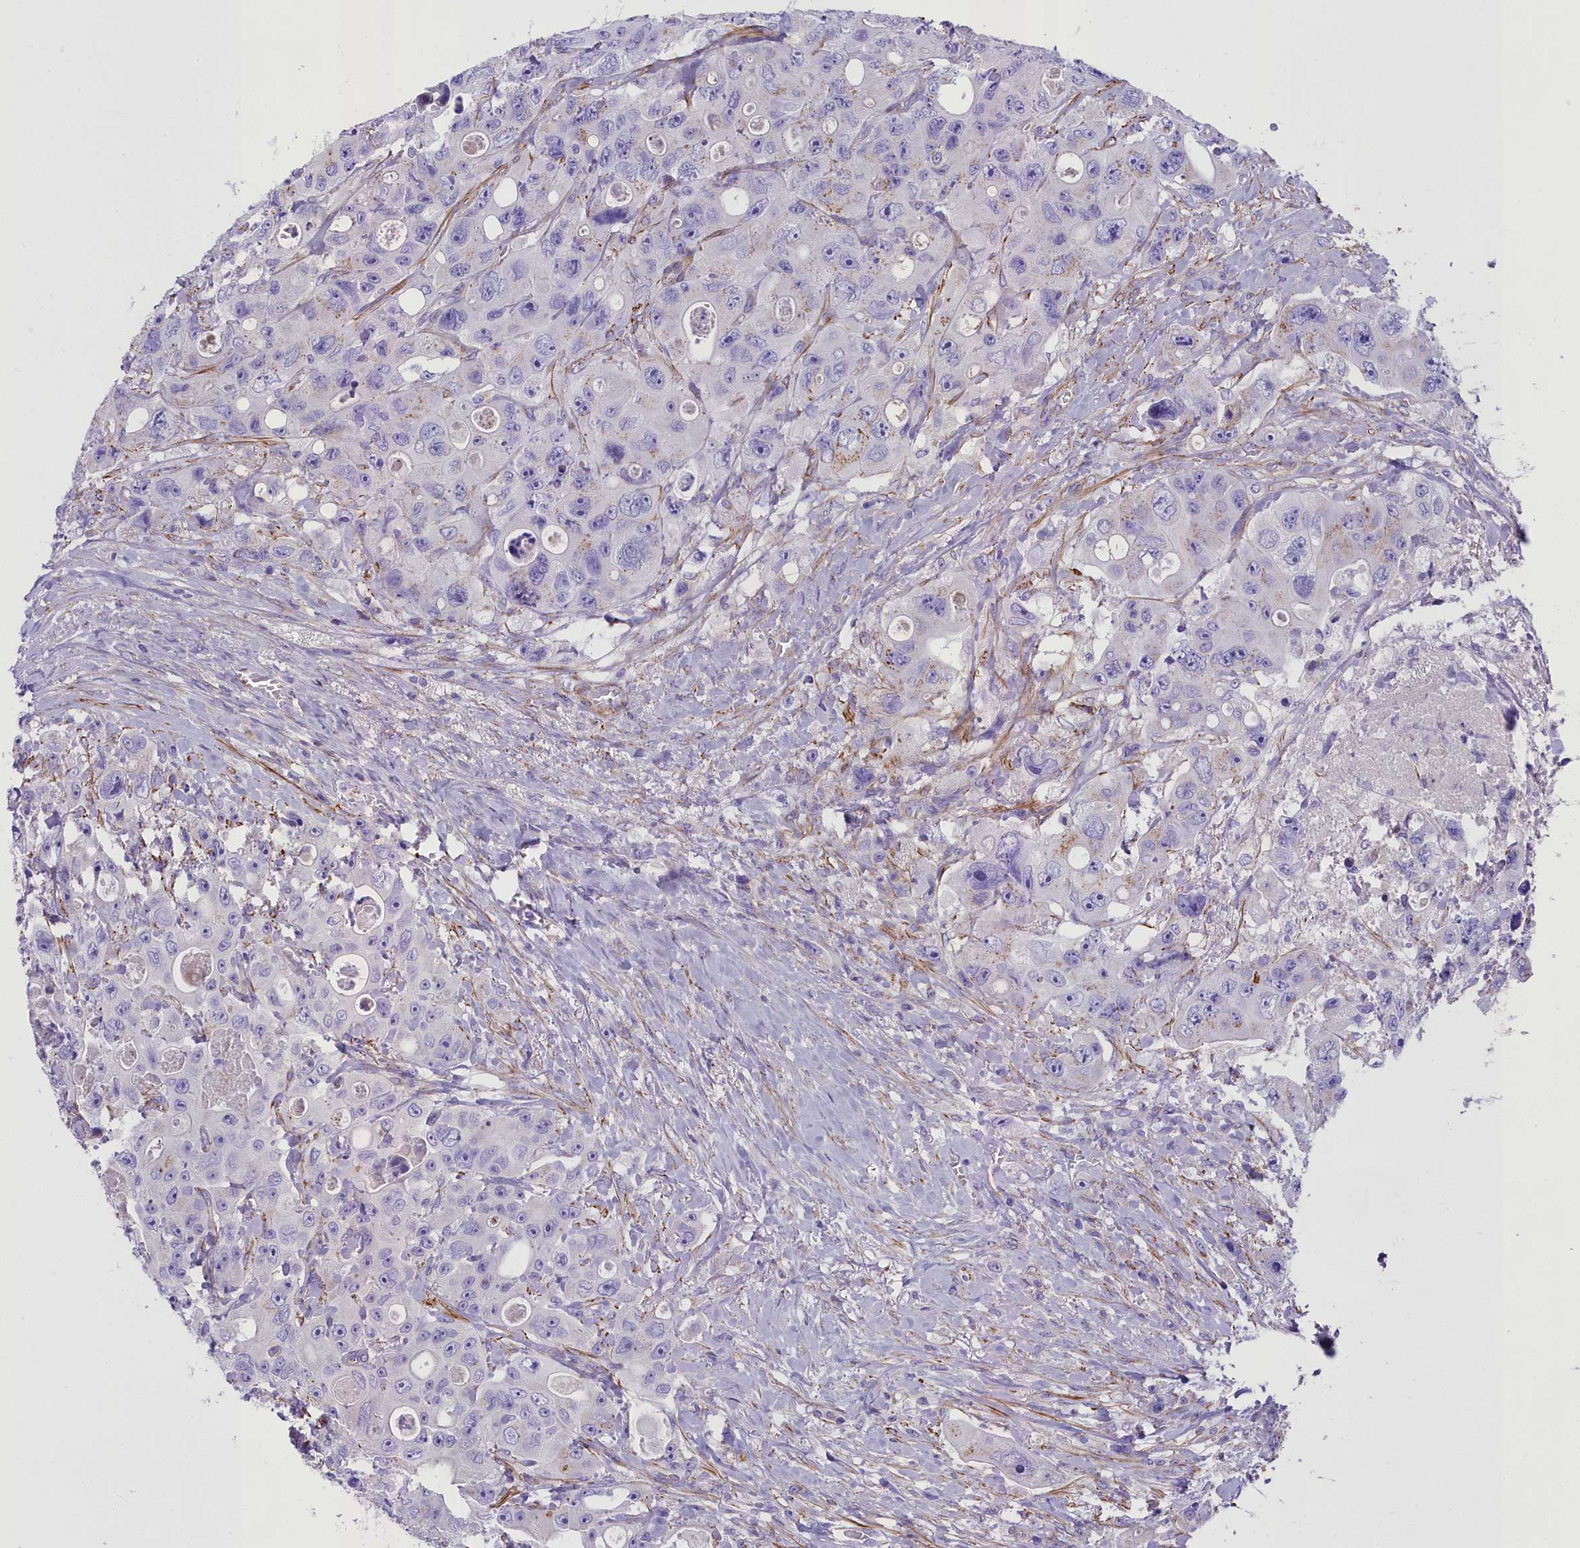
{"staining": {"intensity": "negative", "quantity": "none", "location": "none"}, "tissue": "colorectal cancer", "cell_type": "Tumor cells", "image_type": "cancer", "snomed": [{"axis": "morphology", "description": "Adenocarcinoma, NOS"}, {"axis": "topography", "description": "Colon"}], "caption": "Immunohistochemical staining of adenocarcinoma (colorectal) displays no significant expression in tumor cells.", "gene": "GFRA1", "patient": {"sex": "female", "age": 46}}